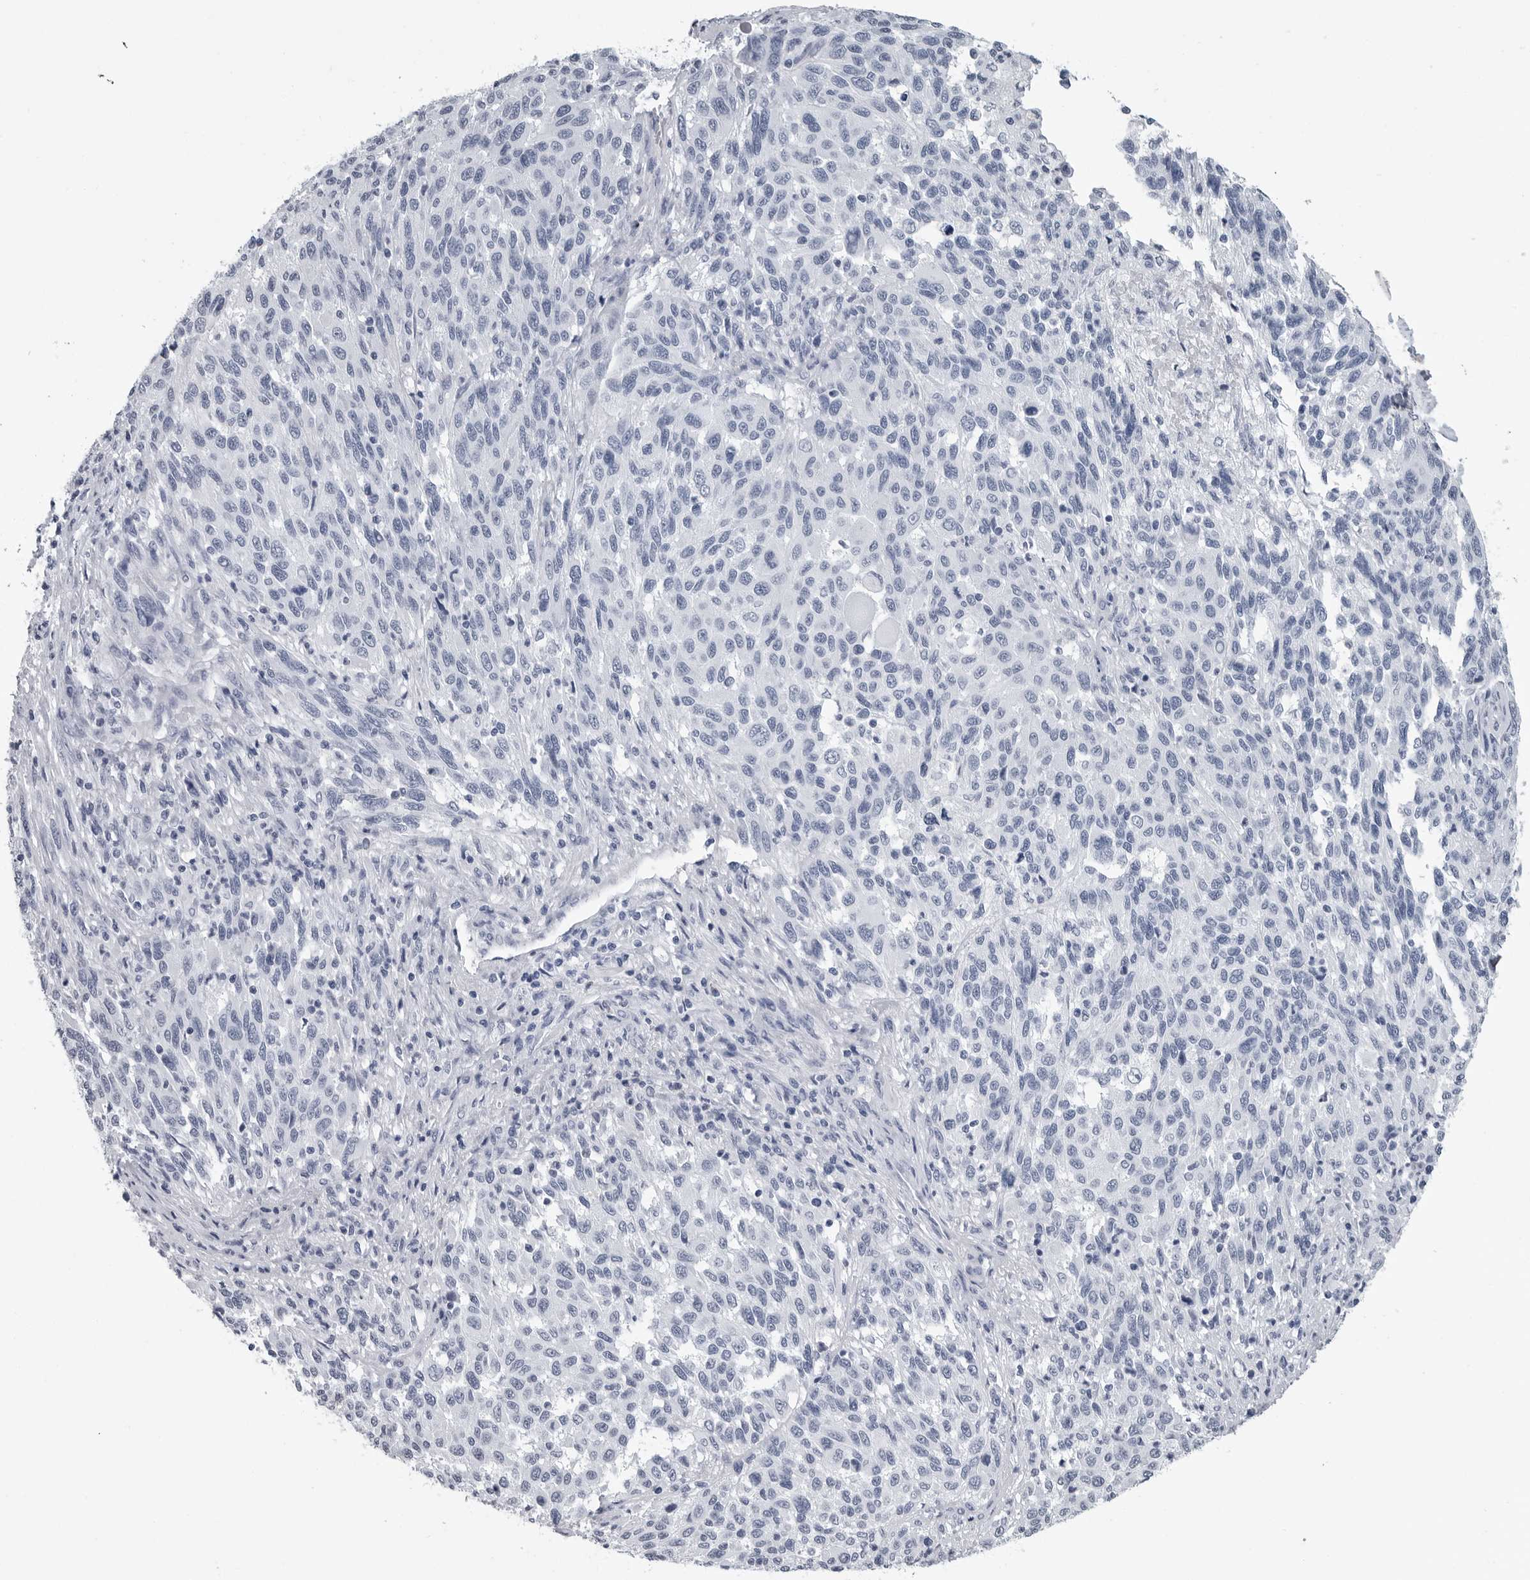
{"staining": {"intensity": "negative", "quantity": "none", "location": "none"}, "tissue": "melanoma", "cell_type": "Tumor cells", "image_type": "cancer", "snomed": [{"axis": "morphology", "description": "Malignant melanoma, Metastatic site"}, {"axis": "topography", "description": "Lymph node"}], "caption": "This is a histopathology image of immunohistochemistry (IHC) staining of malignant melanoma (metastatic site), which shows no expression in tumor cells. Brightfield microscopy of IHC stained with DAB (3,3'-diaminobenzidine) (brown) and hematoxylin (blue), captured at high magnification.", "gene": "AMPD1", "patient": {"sex": "male", "age": 61}}